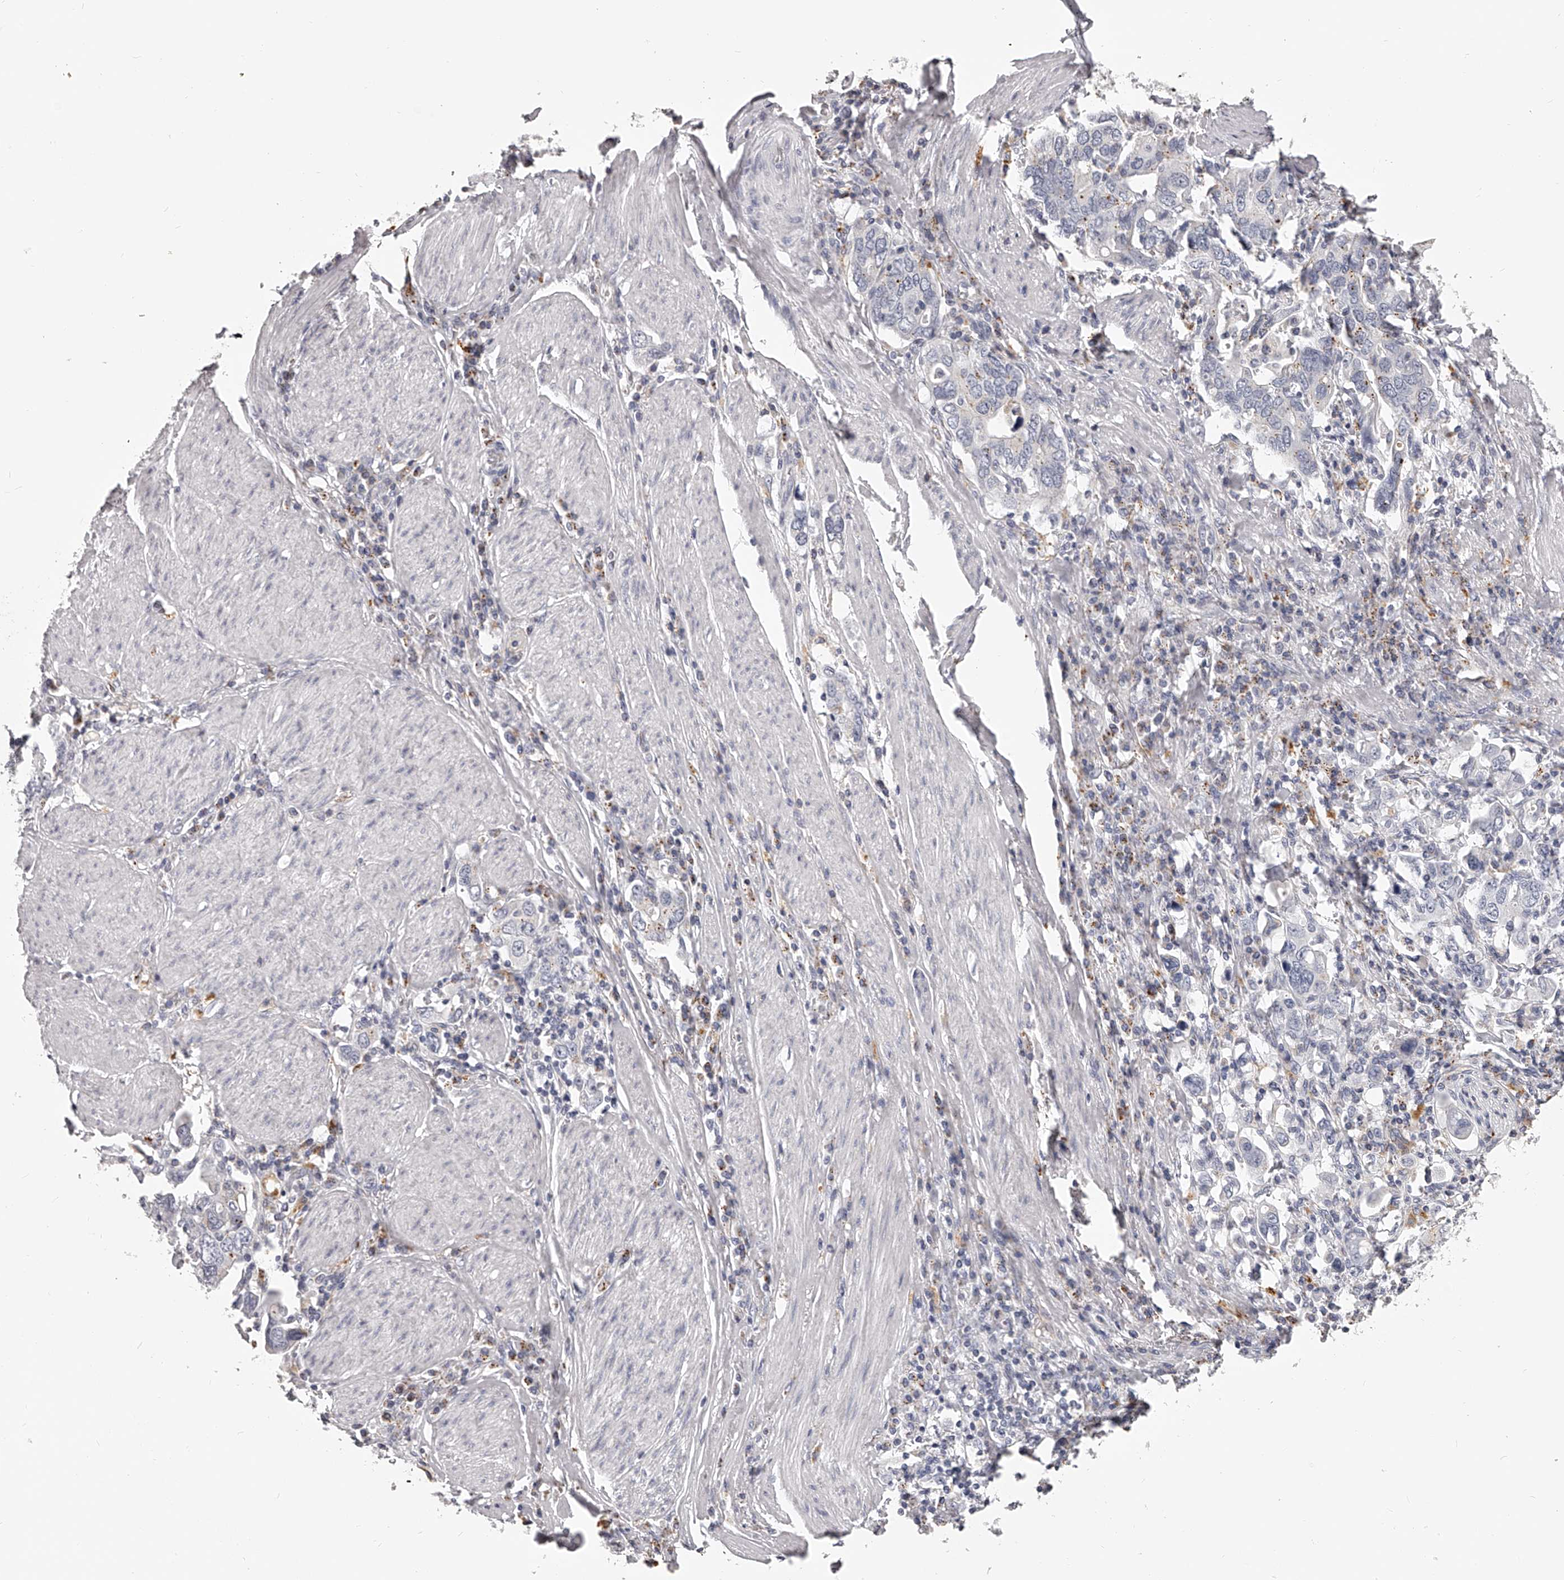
{"staining": {"intensity": "negative", "quantity": "none", "location": "none"}, "tissue": "stomach cancer", "cell_type": "Tumor cells", "image_type": "cancer", "snomed": [{"axis": "morphology", "description": "Adenocarcinoma, NOS"}, {"axis": "topography", "description": "Stomach, upper"}], "caption": "Tumor cells show no significant protein positivity in adenocarcinoma (stomach).", "gene": "DMRT1", "patient": {"sex": "male", "age": 62}}